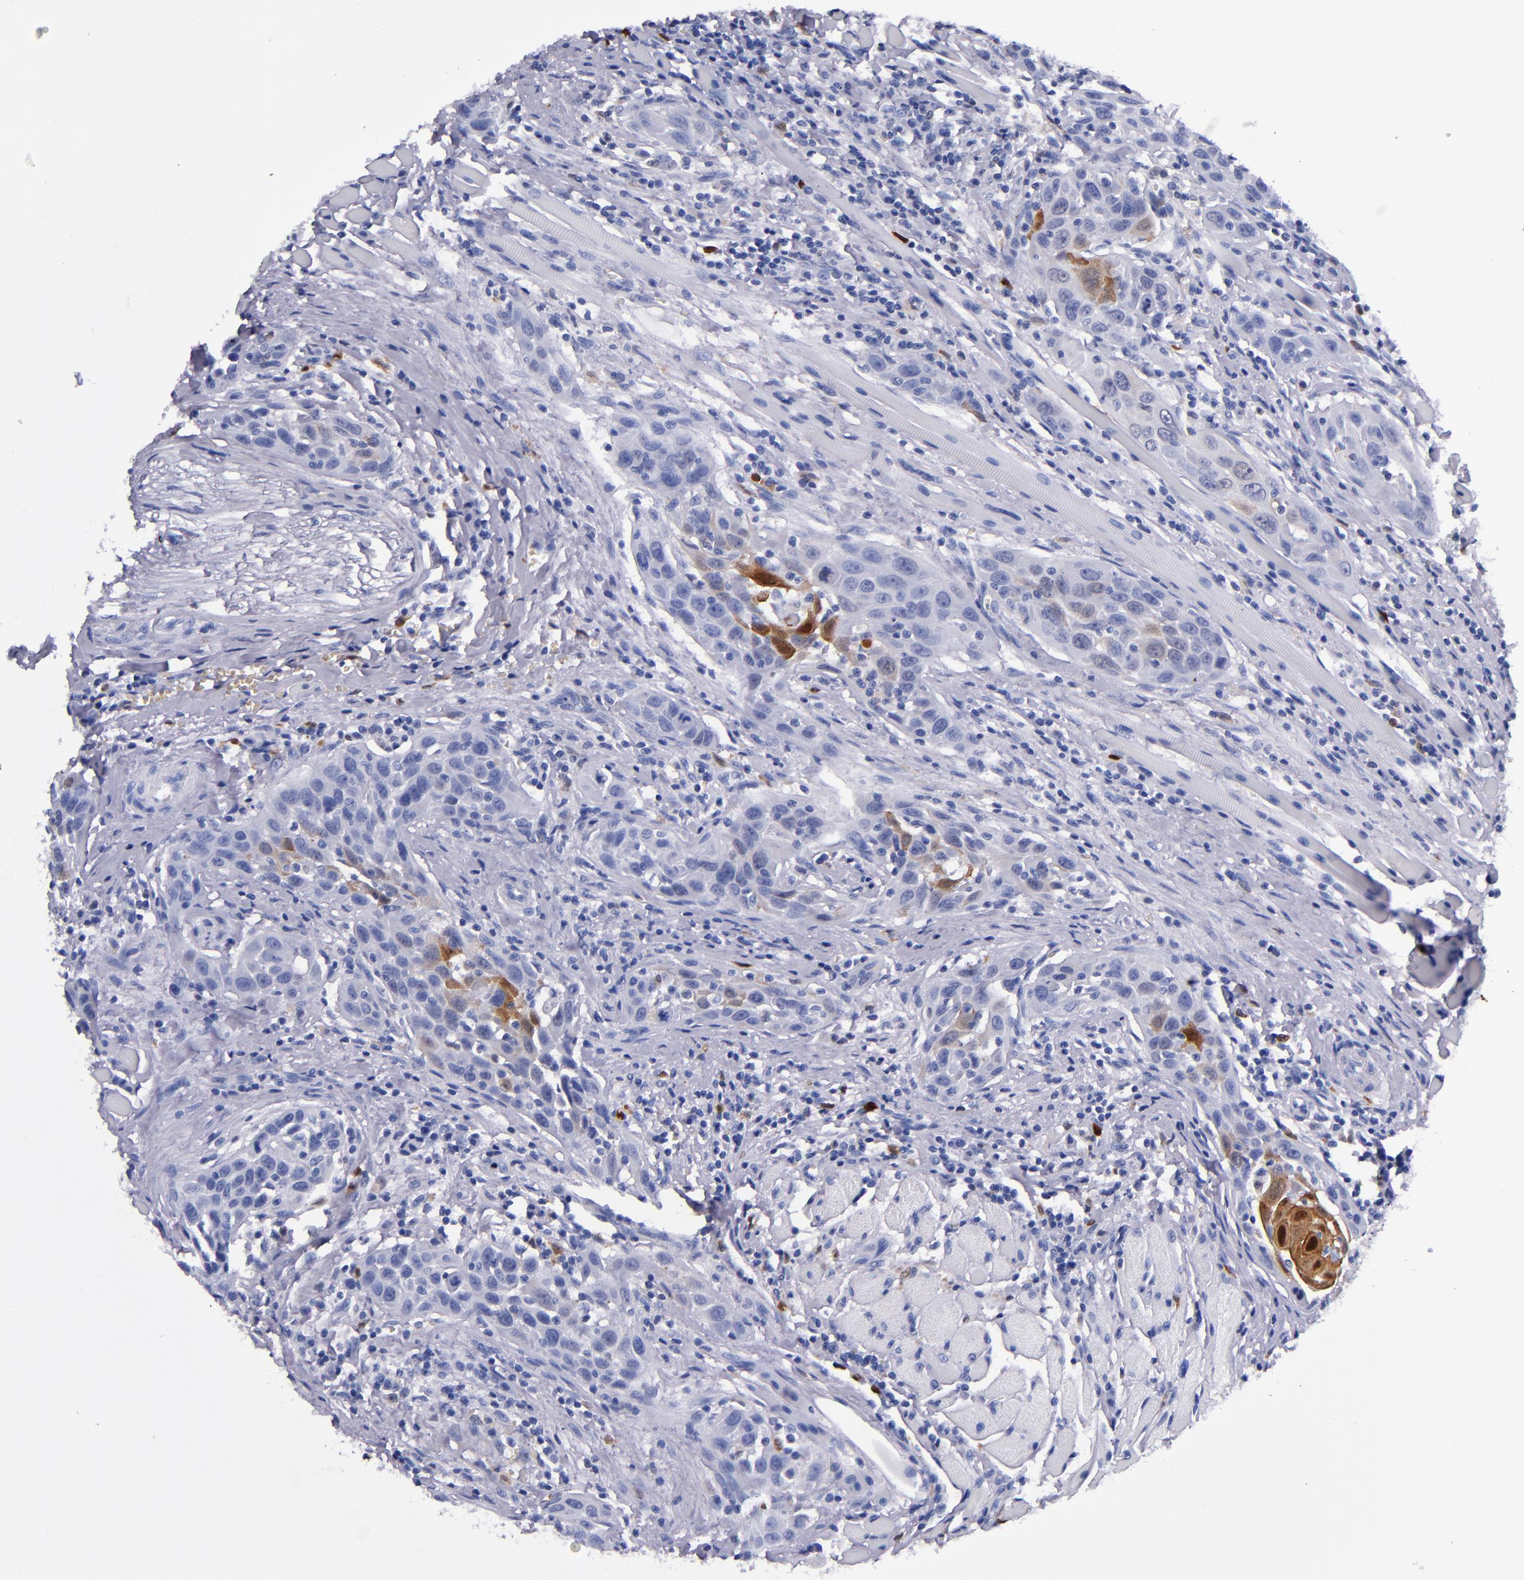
{"staining": {"intensity": "strong", "quantity": "<25%", "location": "cytoplasmic/membranous,nuclear"}, "tissue": "head and neck cancer", "cell_type": "Tumor cells", "image_type": "cancer", "snomed": [{"axis": "morphology", "description": "Squamous cell carcinoma, NOS"}, {"axis": "topography", "description": "Oral tissue"}, {"axis": "topography", "description": "Head-Neck"}], "caption": "Tumor cells demonstrate medium levels of strong cytoplasmic/membranous and nuclear staining in approximately <25% of cells in human head and neck cancer (squamous cell carcinoma).", "gene": "S100A8", "patient": {"sex": "female", "age": 50}}